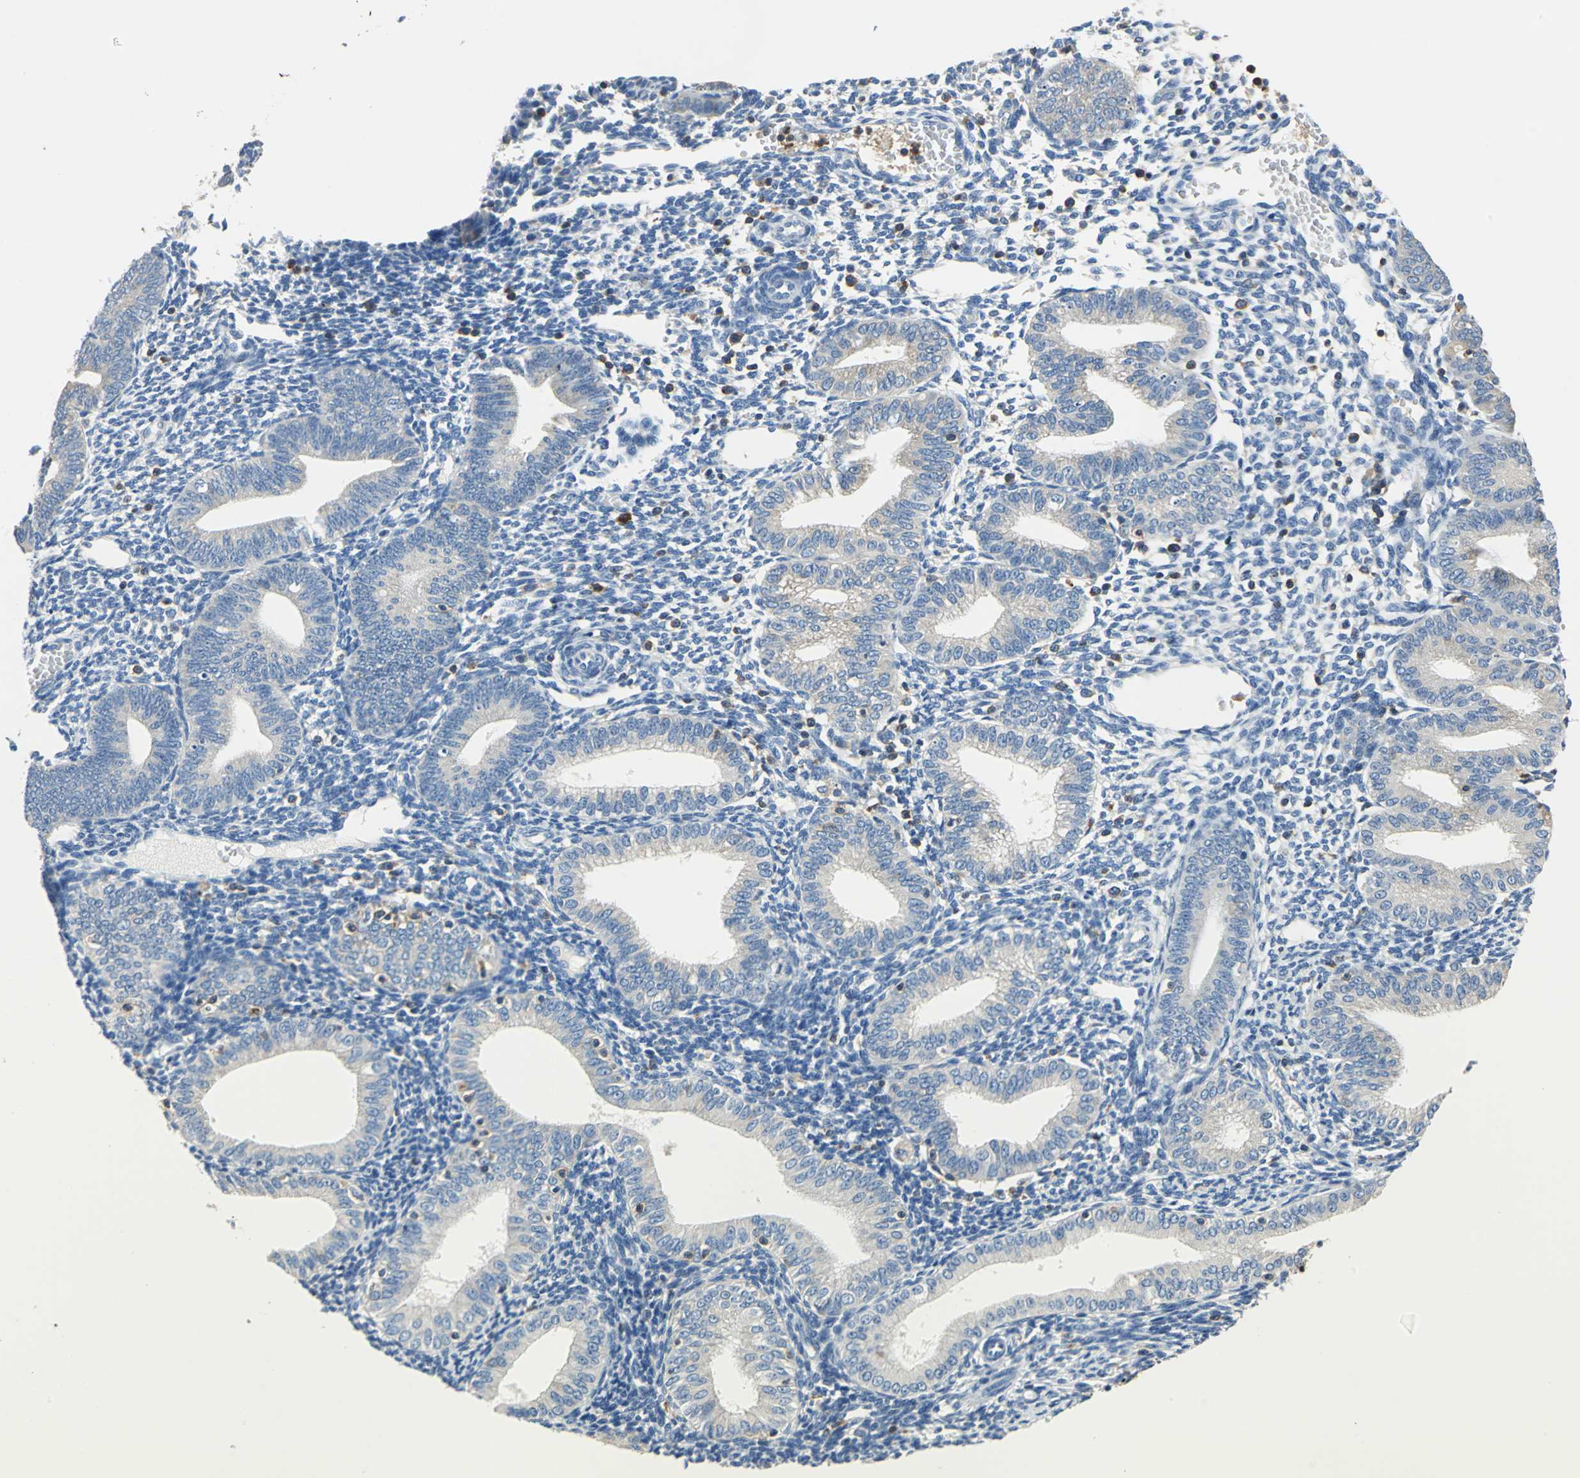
{"staining": {"intensity": "negative", "quantity": "none", "location": "none"}, "tissue": "endometrium", "cell_type": "Cells in endometrial stroma", "image_type": "normal", "snomed": [{"axis": "morphology", "description": "Normal tissue, NOS"}, {"axis": "topography", "description": "Endometrium"}], "caption": "Immunohistochemistry (IHC) histopathology image of unremarkable endometrium: endometrium stained with DAB shows no significant protein staining in cells in endometrial stroma.", "gene": "SEPTIN11", "patient": {"sex": "female", "age": 61}}